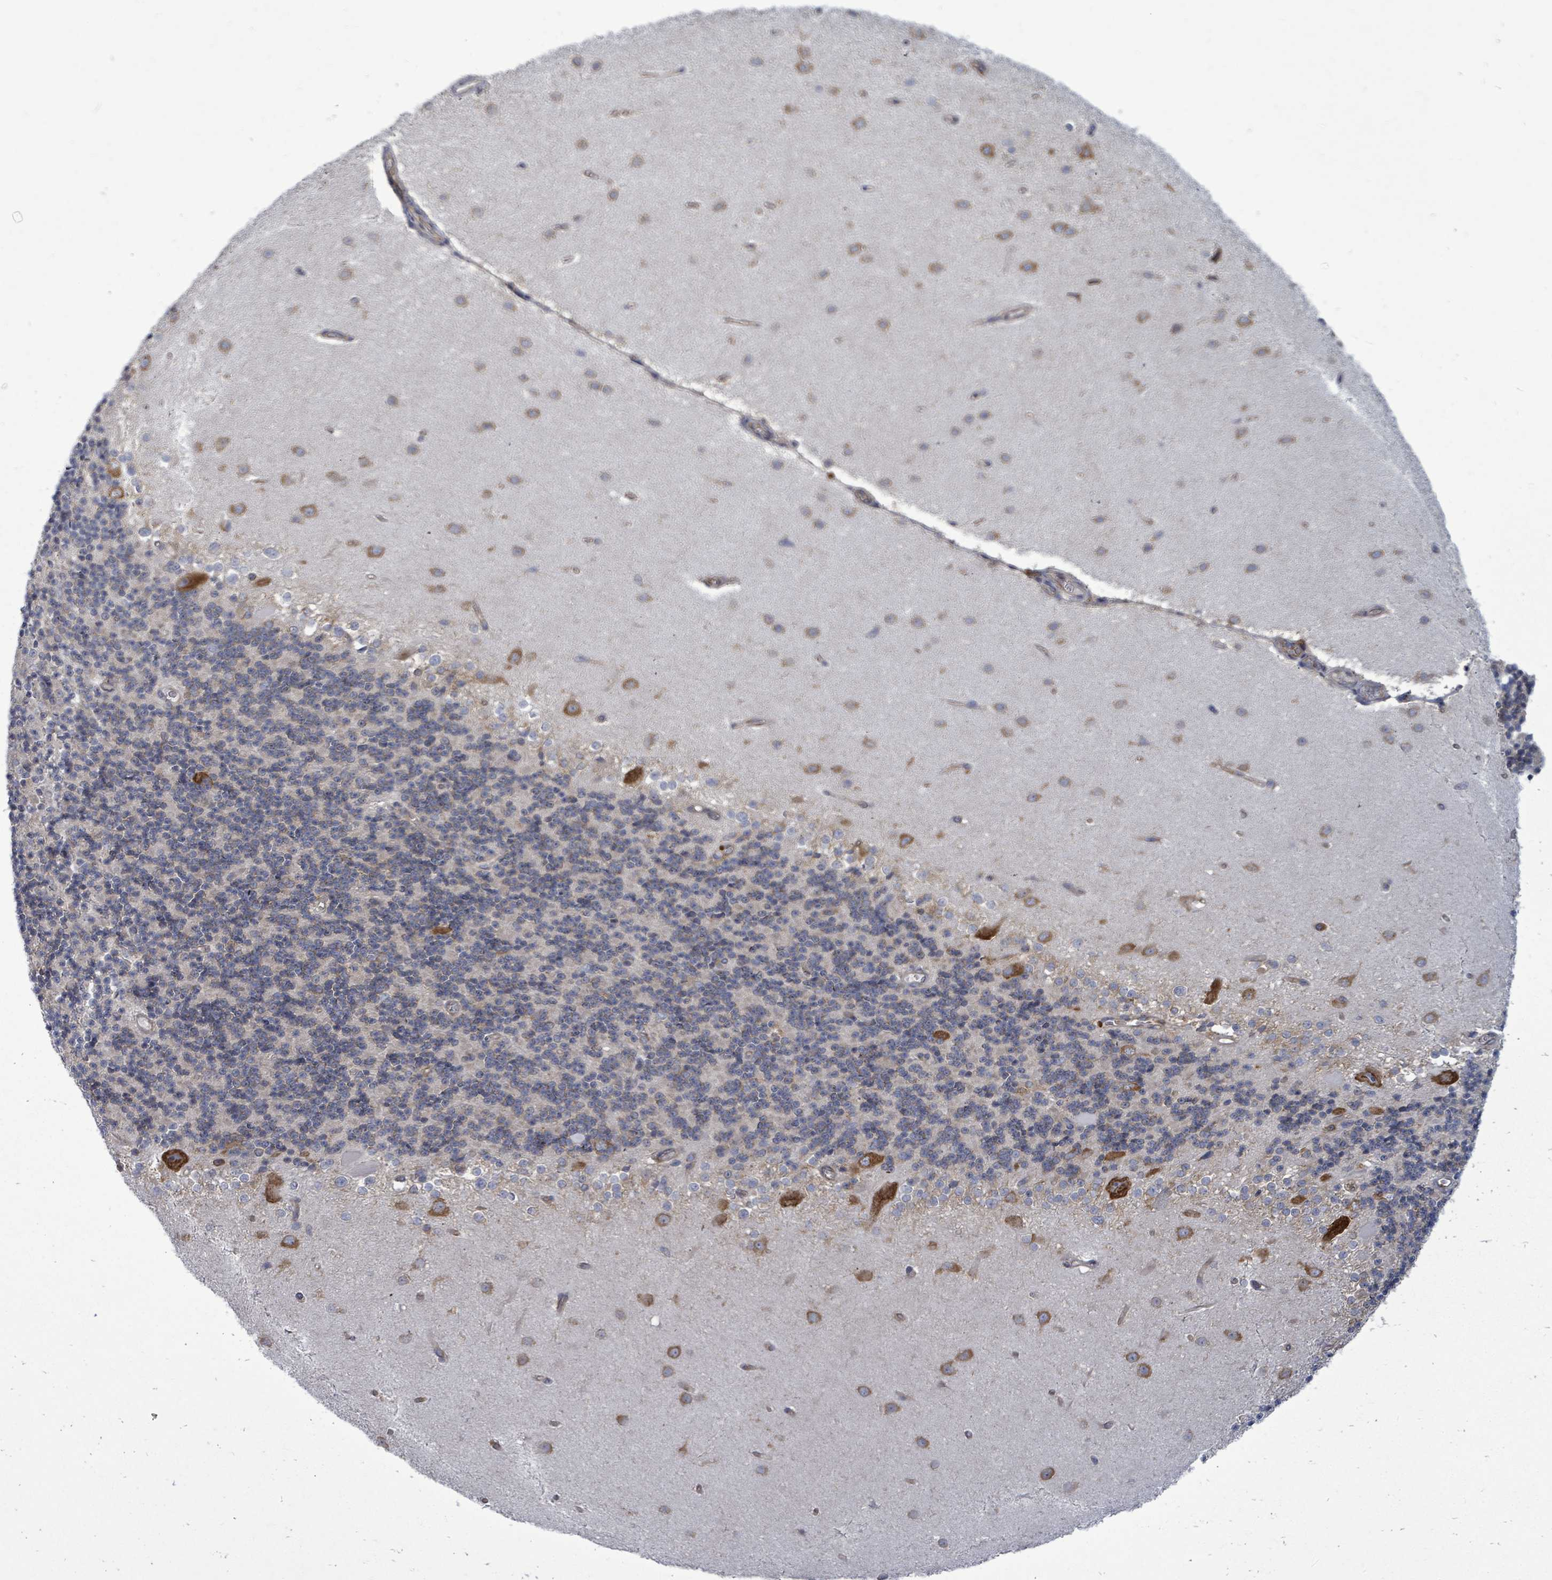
{"staining": {"intensity": "moderate", "quantity": "25%-75%", "location": "cytoplasmic/membranous"}, "tissue": "cerebellum", "cell_type": "Cells in granular layer", "image_type": "normal", "snomed": [{"axis": "morphology", "description": "Normal tissue, NOS"}, {"axis": "topography", "description": "Cerebellum"}], "caption": "Human cerebellum stained for a protein (brown) exhibits moderate cytoplasmic/membranous positive positivity in about 25%-75% of cells in granular layer.", "gene": "EIF3CL", "patient": {"sex": "female", "age": 29}}